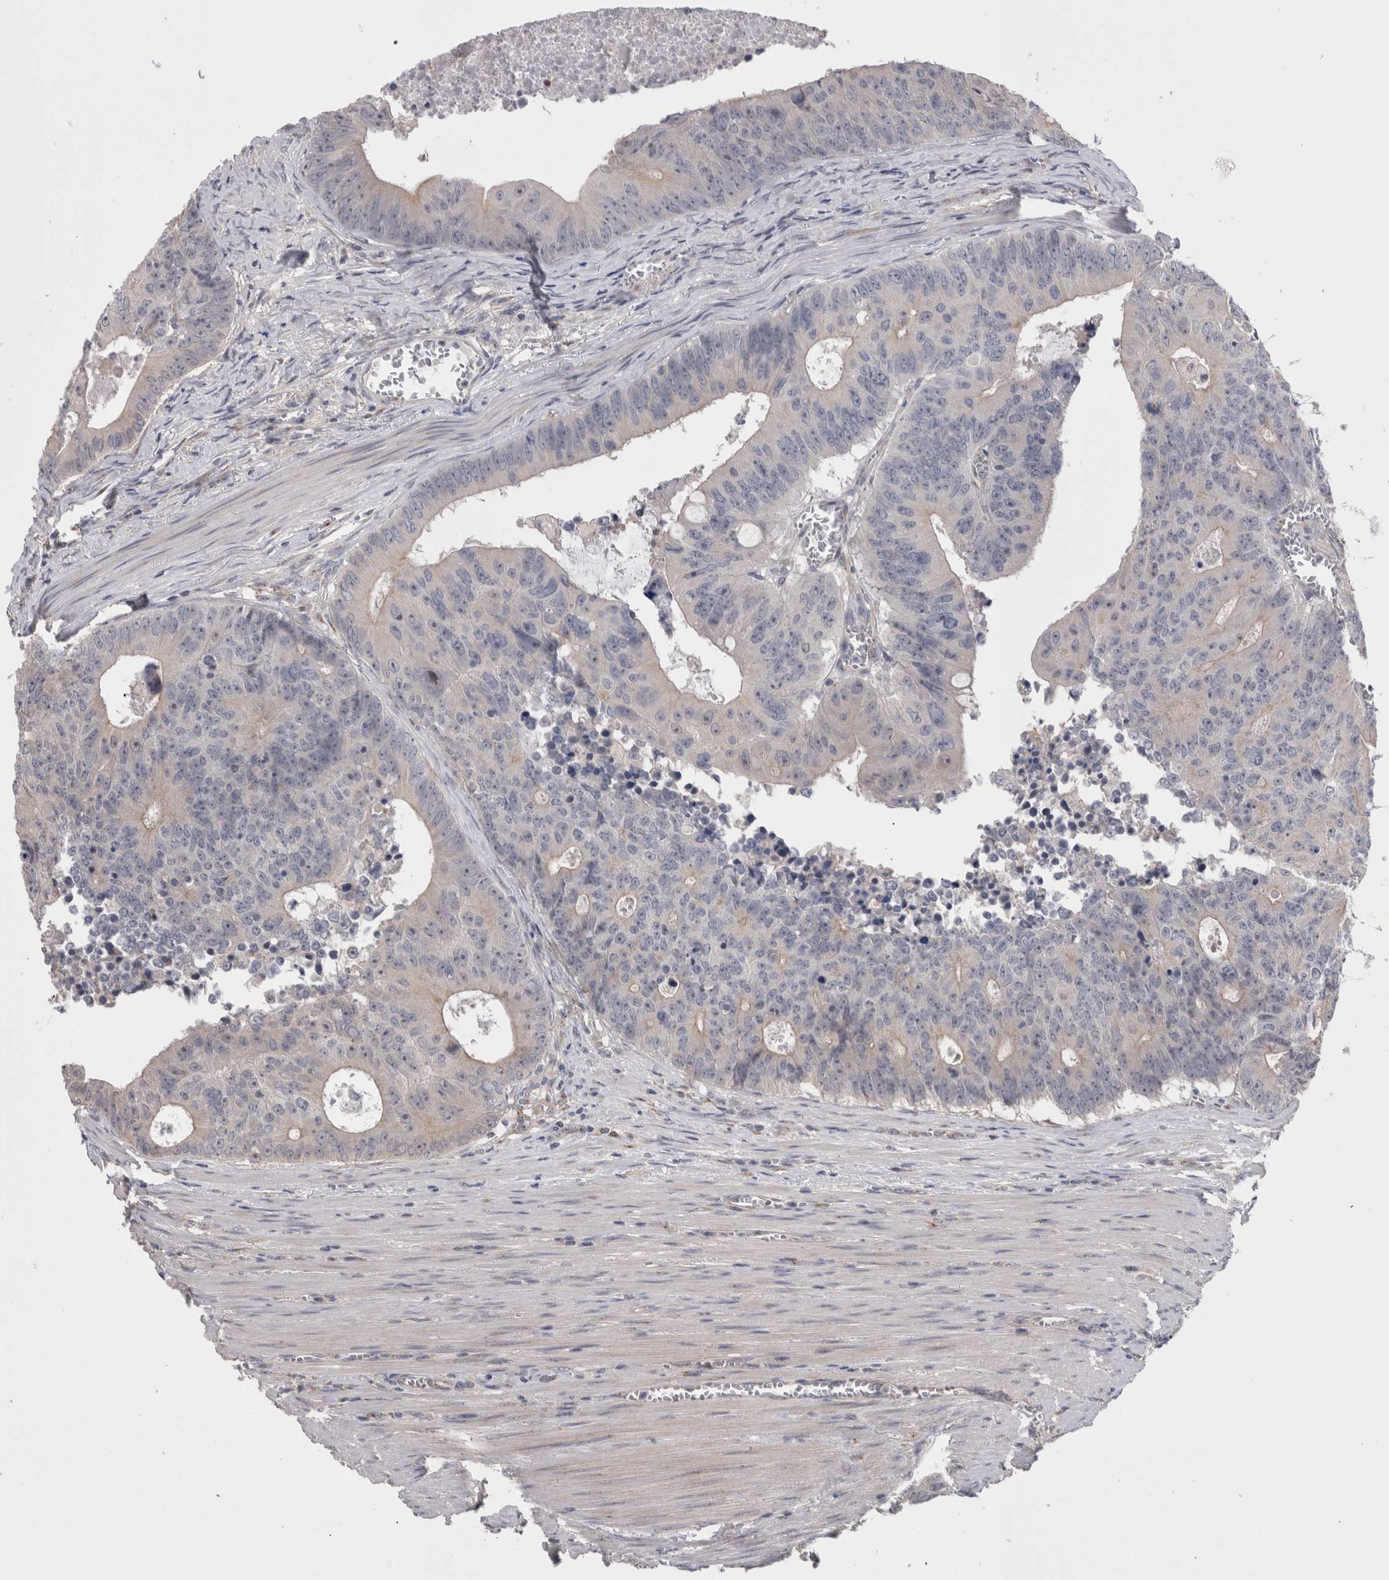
{"staining": {"intensity": "negative", "quantity": "none", "location": "none"}, "tissue": "colorectal cancer", "cell_type": "Tumor cells", "image_type": "cancer", "snomed": [{"axis": "morphology", "description": "Adenocarcinoma, NOS"}, {"axis": "topography", "description": "Colon"}], "caption": "The micrograph demonstrates no significant positivity in tumor cells of colorectal cancer (adenocarcinoma).", "gene": "DCTN6", "patient": {"sex": "male", "age": 87}}